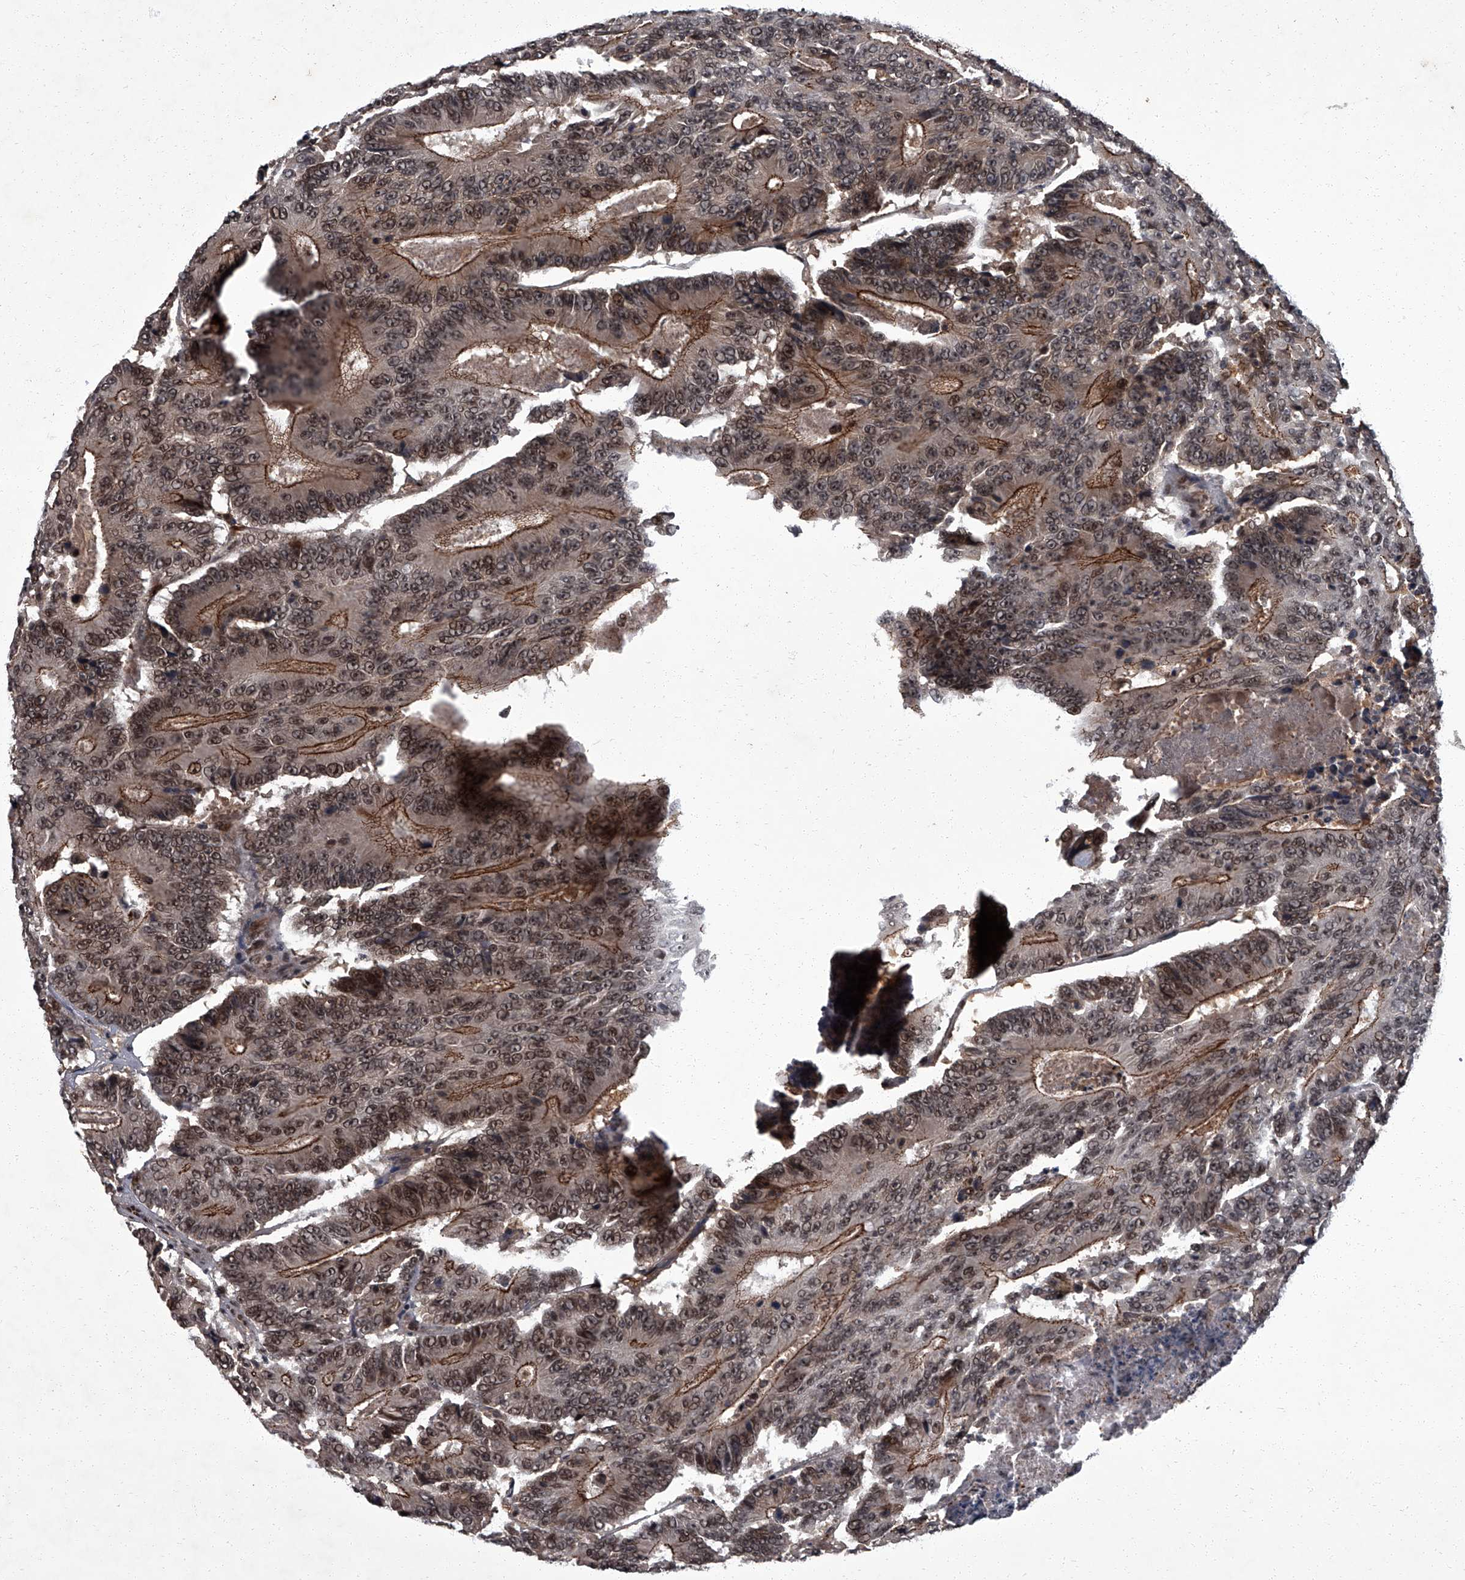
{"staining": {"intensity": "moderate", "quantity": ">75%", "location": "cytoplasmic/membranous,nuclear"}, "tissue": "colorectal cancer", "cell_type": "Tumor cells", "image_type": "cancer", "snomed": [{"axis": "morphology", "description": "Adenocarcinoma, NOS"}, {"axis": "topography", "description": "Colon"}], "caption": "Immunohistochemical staining of human adenocarcinoma (colorectal) shows medium levels of moderate cytoplasmic/membranous and nuclear protein staining in about >75% of tumor cells.", "gene": "ZNF518B", "patient": {"sex": "male", "age": 83}}